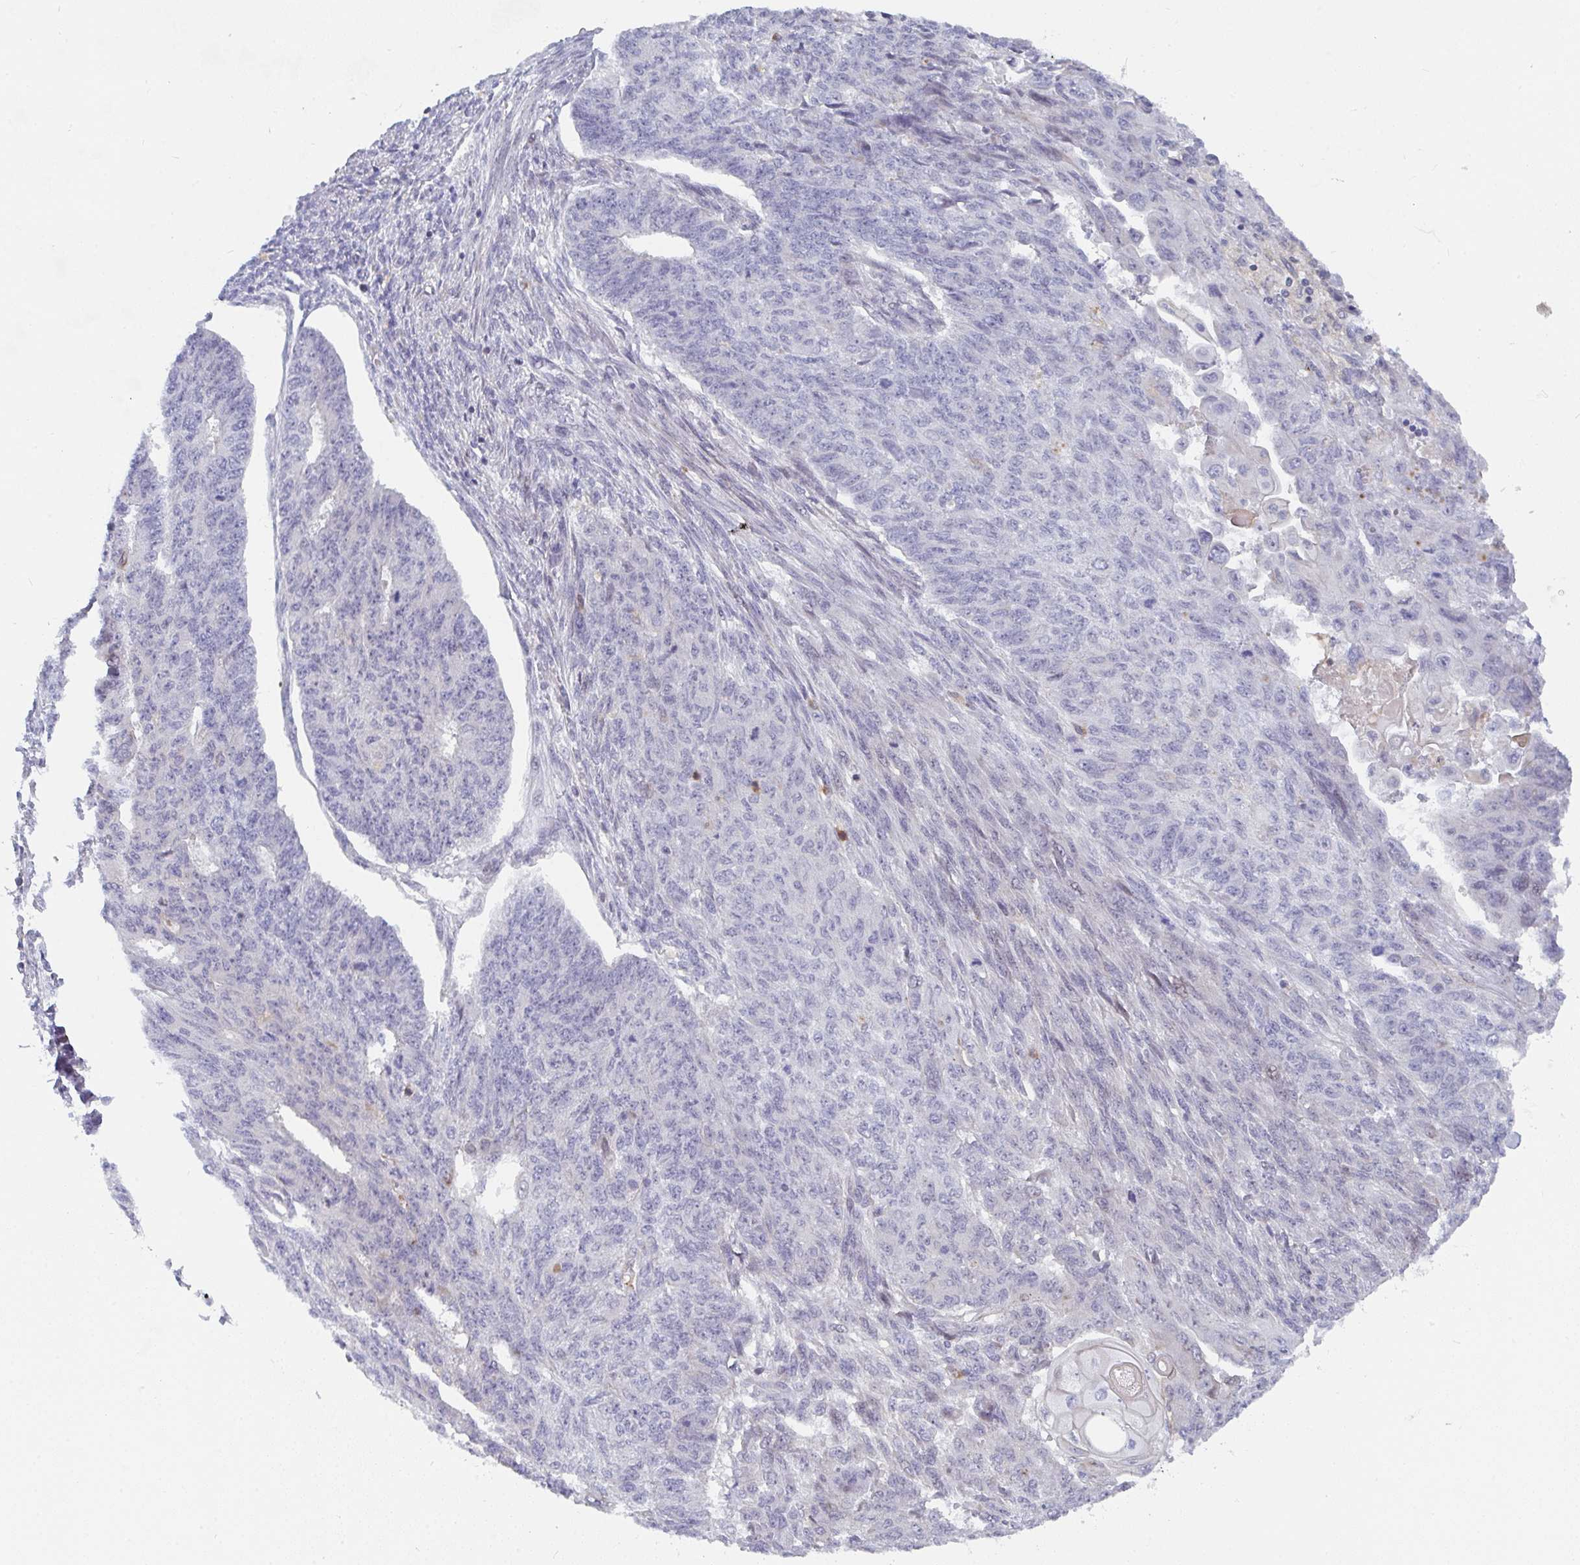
{"staining": {"intensity": "negative", "quantity": "none", "location": "none"}, "tissue": "endometrial cancer", "cell_type": "Tumor cells", "image_type": "cancer", "snomed": [{"axis": "morphology", "description": "Adenocarcinoma, NOS"}, {"axis": "topography", "description": "Endometrium"}], "caption": "The image shows no significant expression in tumor cells of endometrial cancer. (DAB IHC, high magnification).", "gene": "KLHL33", "patient": {"sex": "female", "age": 32}}